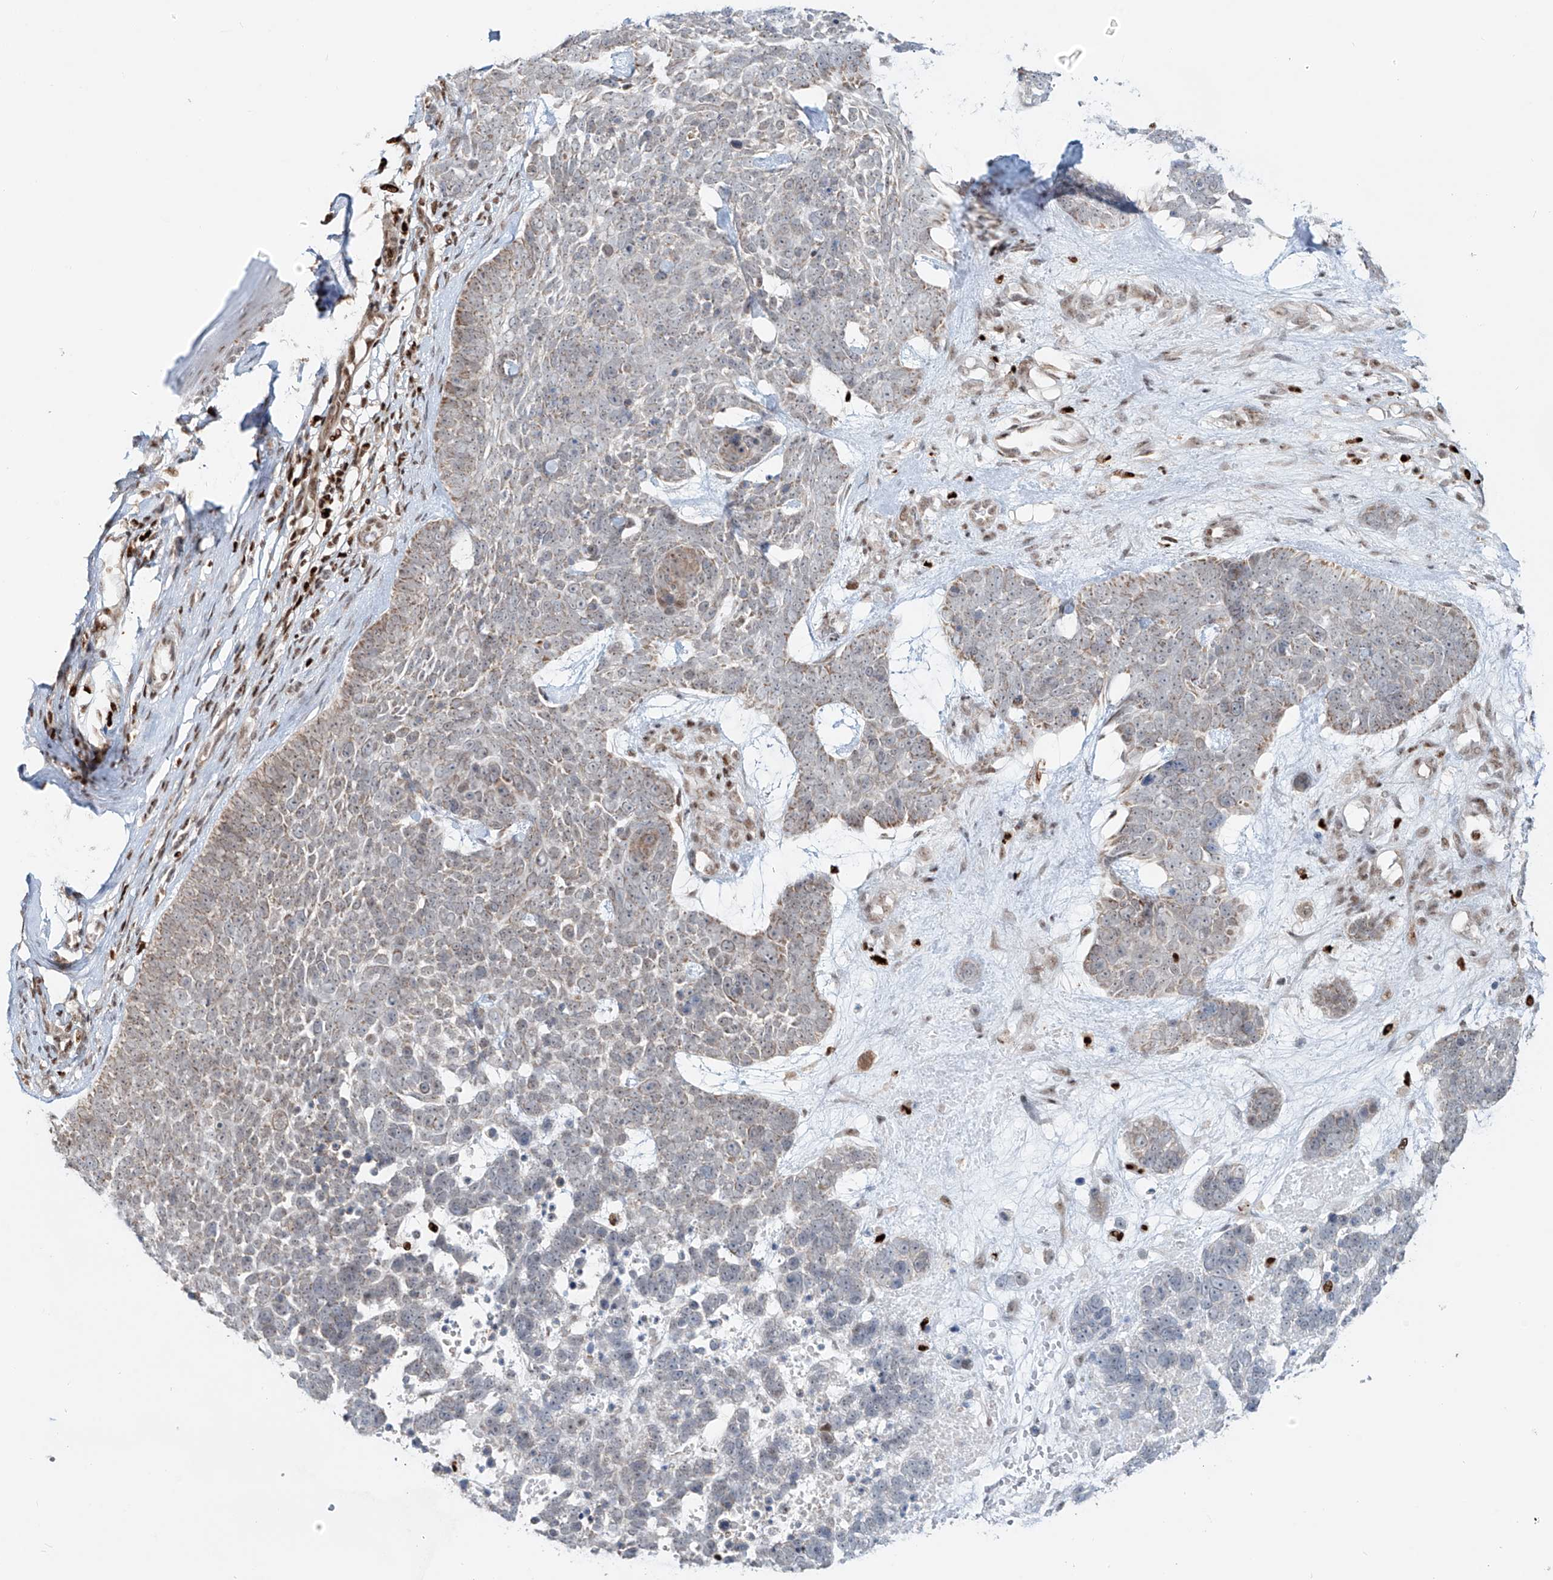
{"staining": {"intensity": "weak", "quantity": "<25%", "location": "cytoplasmic/membranous"}, "tissue": "skin cancer", "cell_type": "Tumor cells", "image_type": "cancer", "snomed": [{"axis": "morphology", "description": "Basal cell carcinoma"}, {"axis": "topography", "description": "Skin"}], "caption": "A histopathology image of human skin cancer (basal cell carcinoma) is negative for staining in tumor cells. (Immunohistochemistry (ihc), brightfield microscopy, high magnification).", "gene": "DZIP1L", "patient": {"sex": "female", "age": 81}}